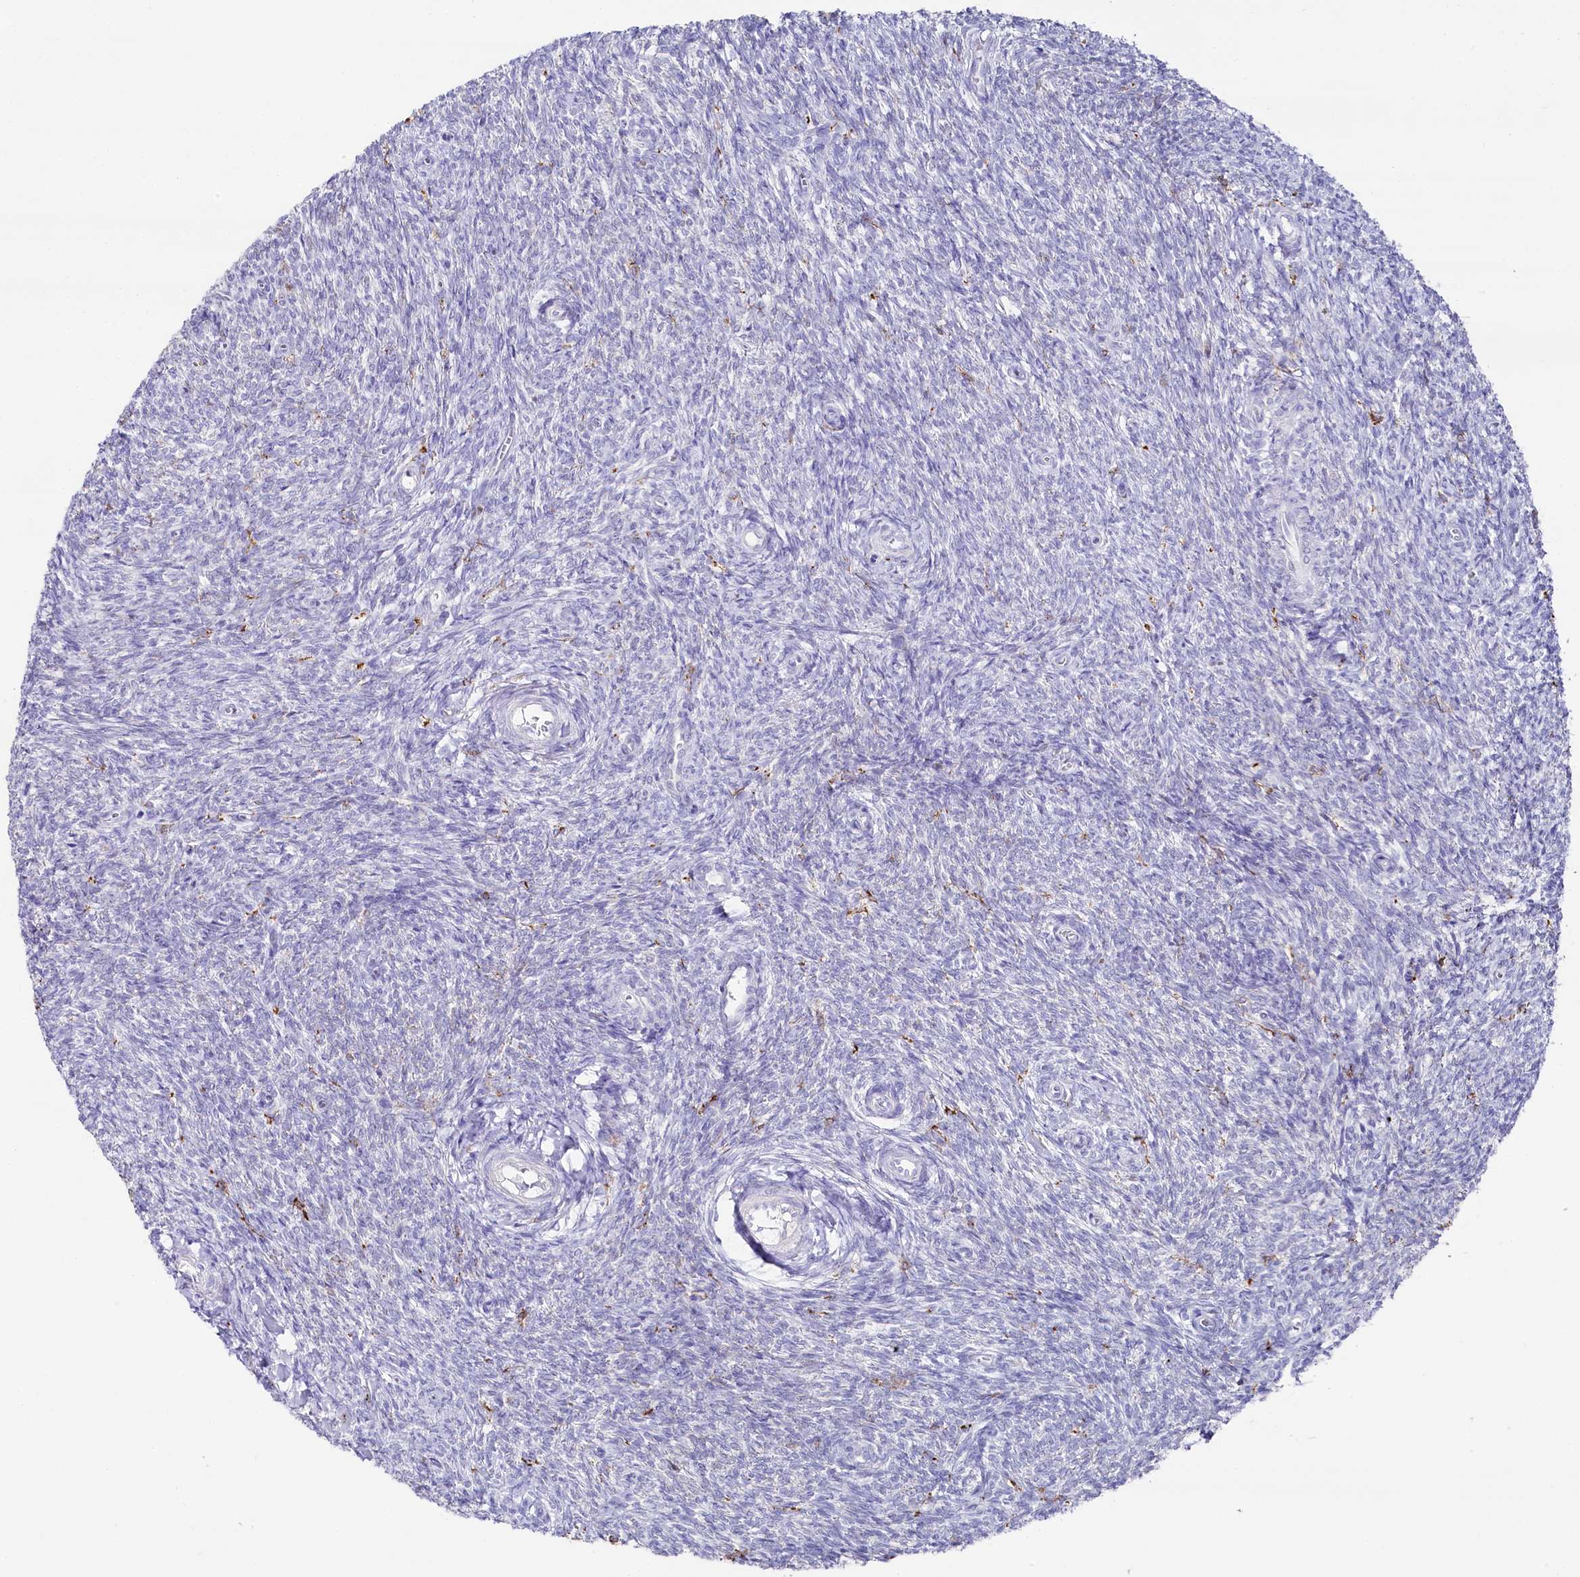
{"staining": {"intensity": "negative", "quantity": "none", "location": "none"}, "tissue": "ovary", "cell_type": "Ovarian stroma cells", "image_type": "normal", "snomed": [{"axis": "morphology", "description": "Normal tissue, NOS"}, {"axis": "topography", "description": "Ovary"}], "caption": "This is a histopathology image of immunohistochemistry (IHC) staining of normal ovary, which shows no positivity in ovarian stroma cells. (Immunohistochemistry, brightfield microscopy, high magnification).", "gene": "CLEC4M", "patient": {"sex": "female", "age": 44}}